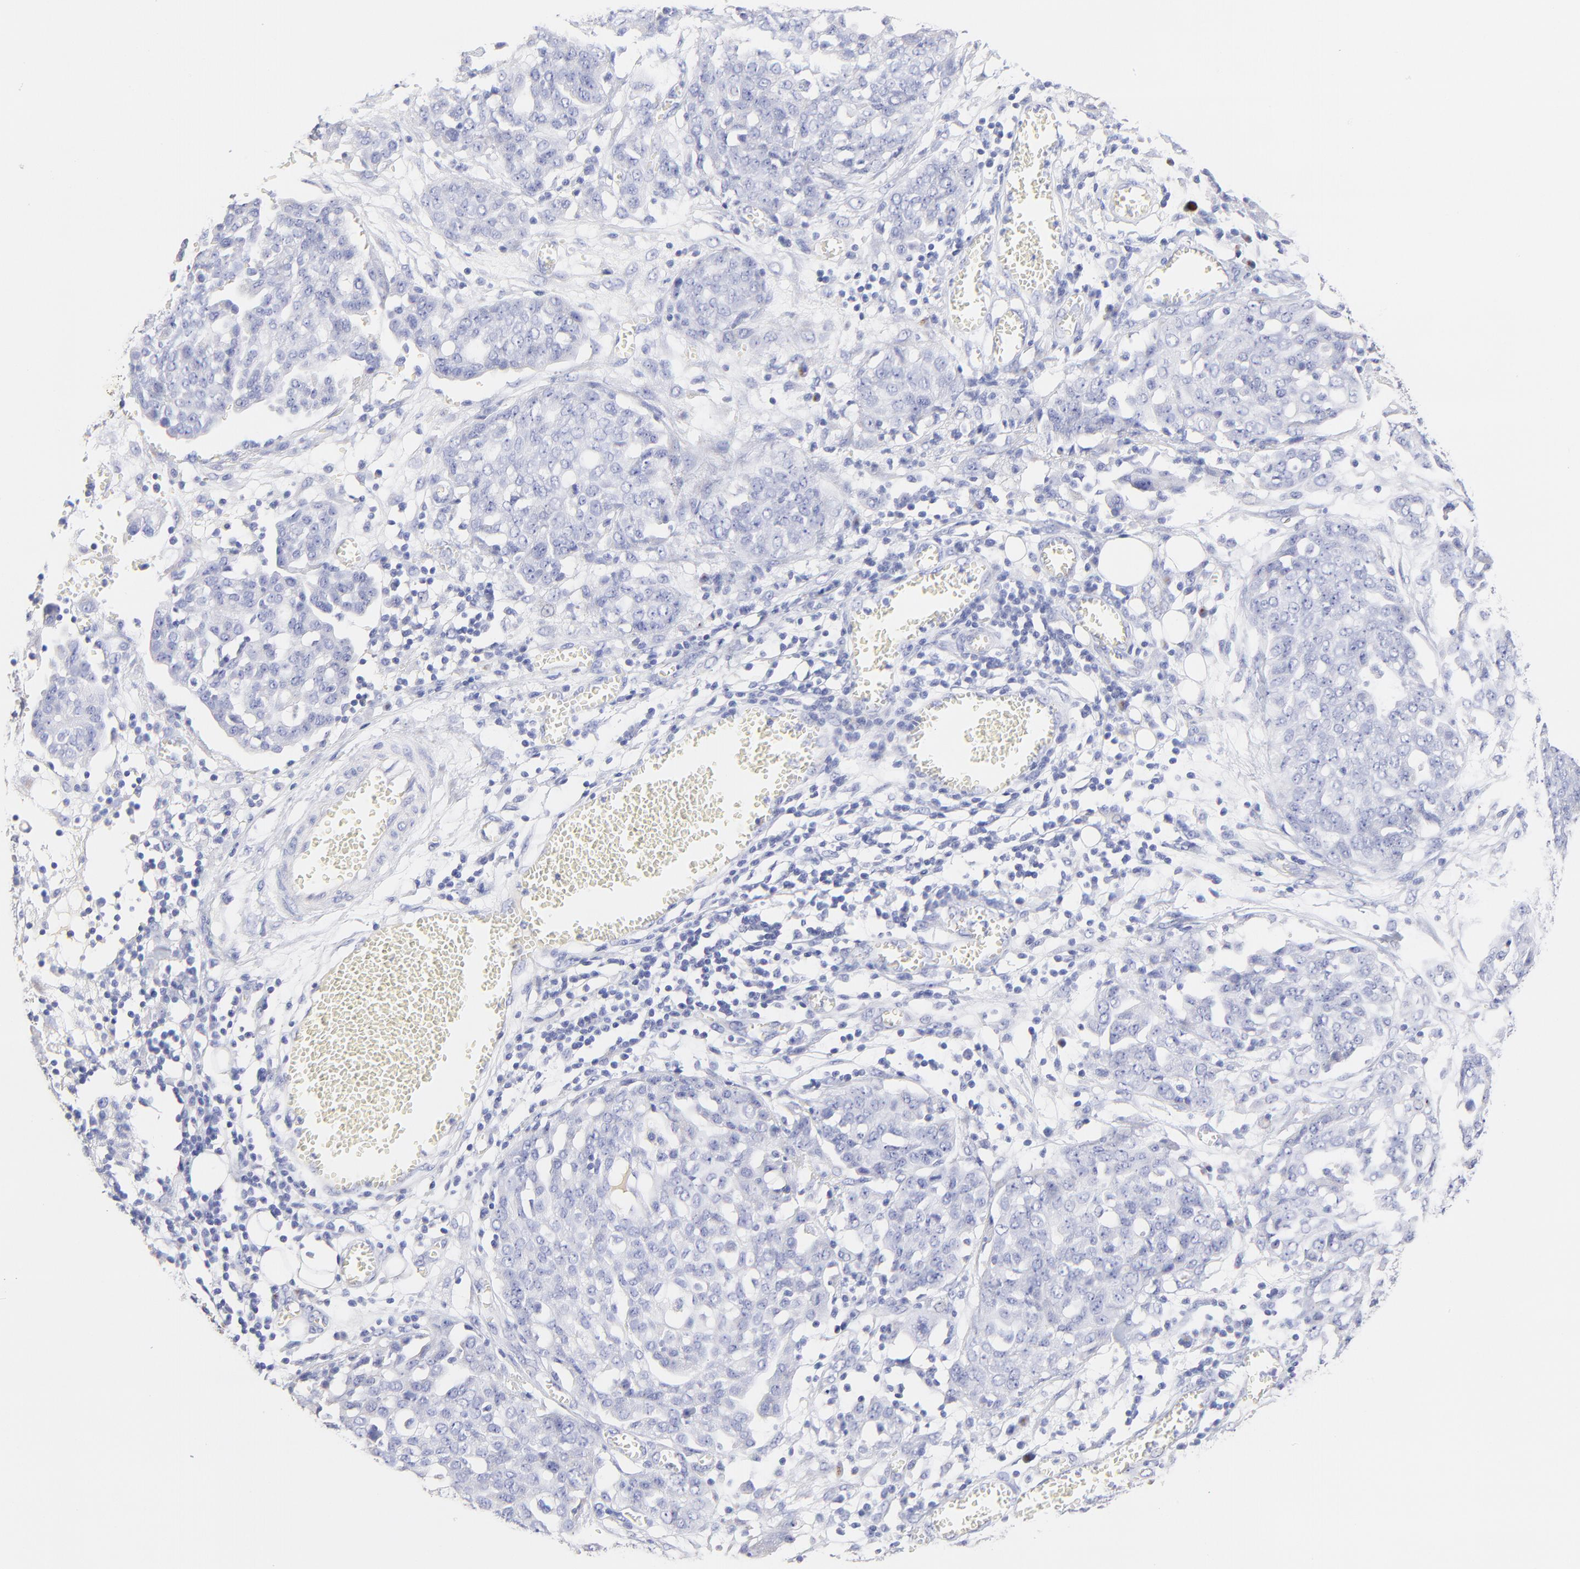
{"staining": {"intensity": "negative", "quantity": "none", "location": "none"}, "tissue": "ovarian cancer", "cell_type": "Tumor cells", "image_type": "cancer", "snomed": [{"axis": "morphology", "description": "Cystadenocarcinoma, serous, NOS"}, {"axis": "topography", "description": "Soft tissue"}, {"axis": "topography", "description": "Ovary"}], "caption": "The photomicrograph shows no staining of tumor cells in ovarian cancer.", "gene": "ASB9", "patient": {"sex": "female", "age": 57}}